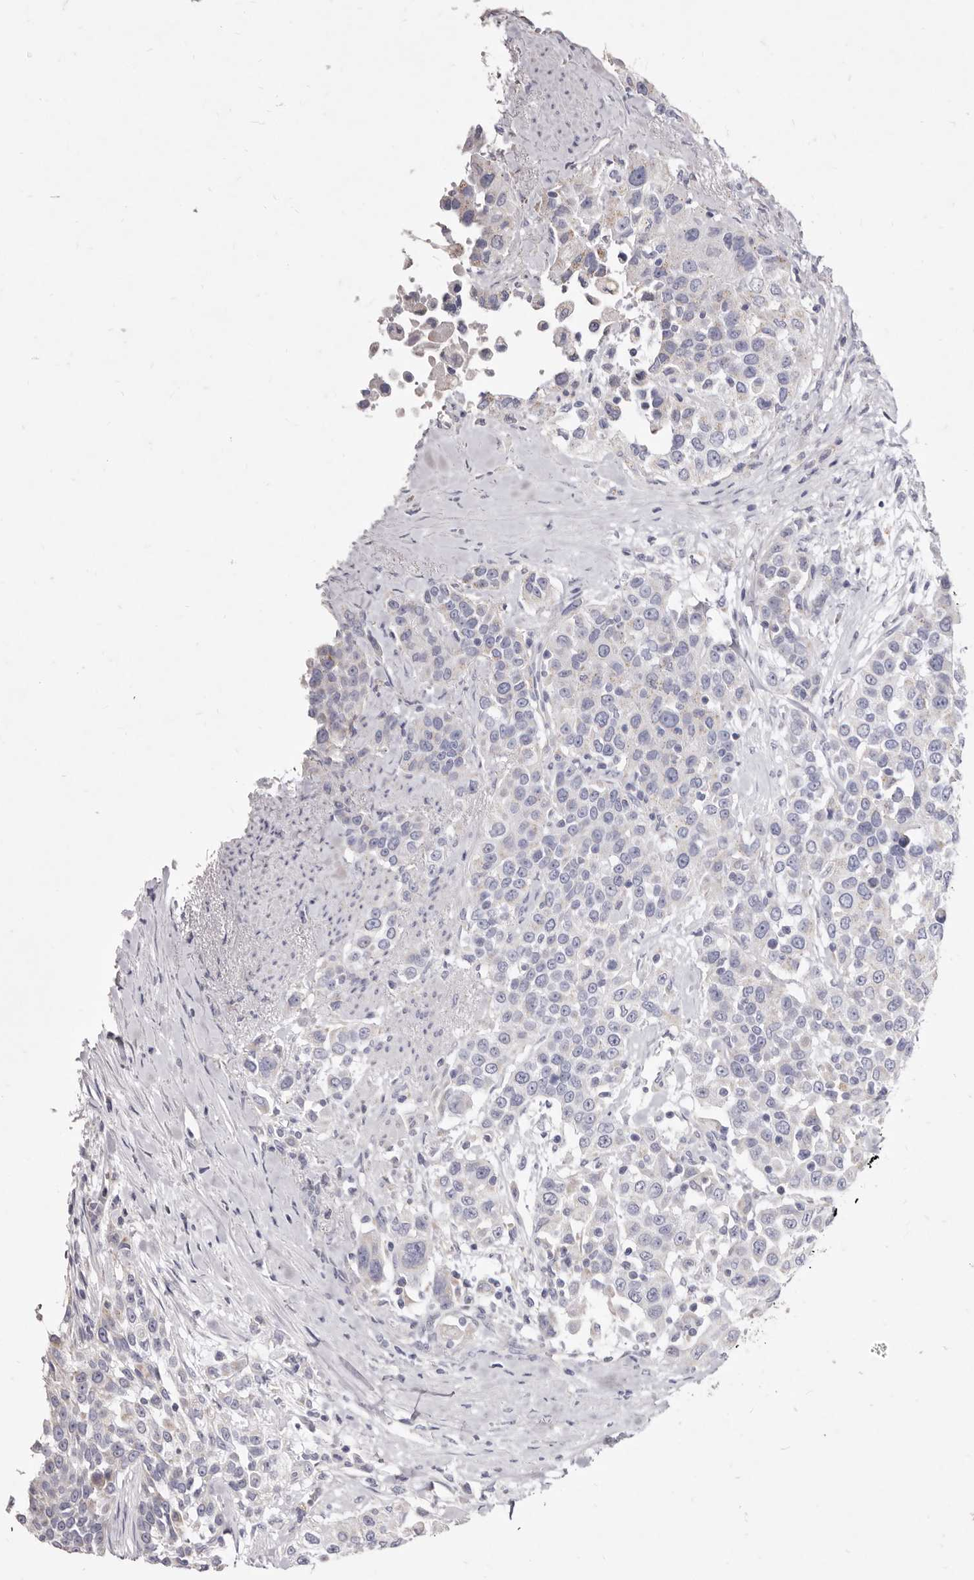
{"staining": {"intensity": "weak", "quantity": "<25%", "location": "cytoplasmic/membranous"}, "tissue": "urothelial cancer", "cell_type": "Tumor cells", "image_type": "cancer", "snomed": [{"axis": "morphology", "description": "Urothelial carcinoma, High grade"}, {"axis": "topography", "description": "Urinary bladder"}], "caption": "High-grade urothelial carcinoma was stained to show a protein in brown. There is no significant expression in tumor cells.", "gene": "CYP2E1", "patient": {"sex": "female", "age": 80}}